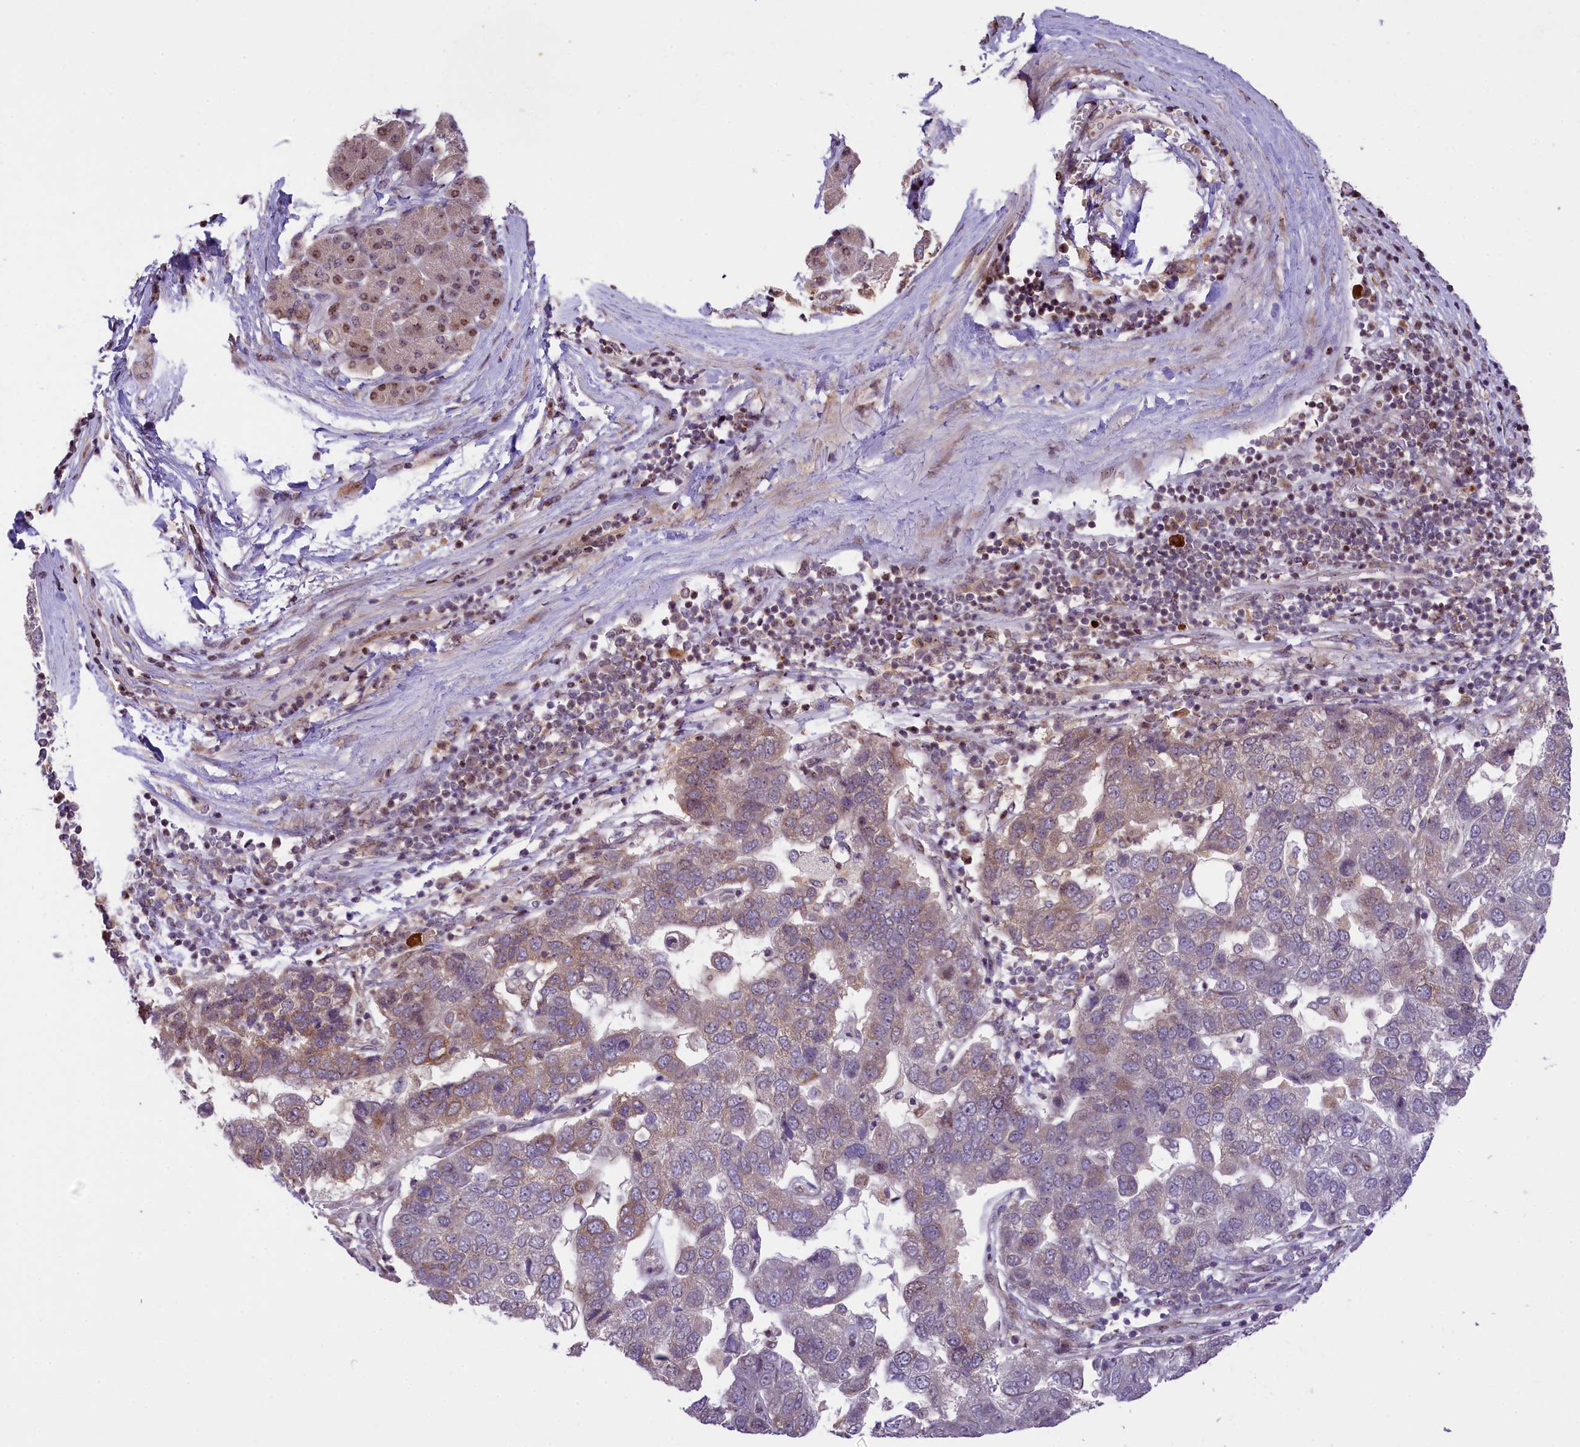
{"staining": {"intensity": "moderate", "quantity": "<25%", "location": "cytoplasmic/membranous"}, "tissue": "pancreatic cancer", "cell_type": "Tumor cells", "image_type": "cancer", "snomed": [{"axis": "morphology", "description": "Adenocarcinoma, NOS"}, {"axis": "topography", "description": "Pancreas"}], "caption": "Immunohistochemical staining of human pancreatic cancer demonstrates moderate cytoplasmic/membranous protein expression in about <25% of tumor cells. The staining is performed using DAB brown chromogen to label protein expression. The nuclei are counter-stained blue using hematoxylin.", "gene": "RBBP8", "patient": {"sex": "female", "age": 61}}